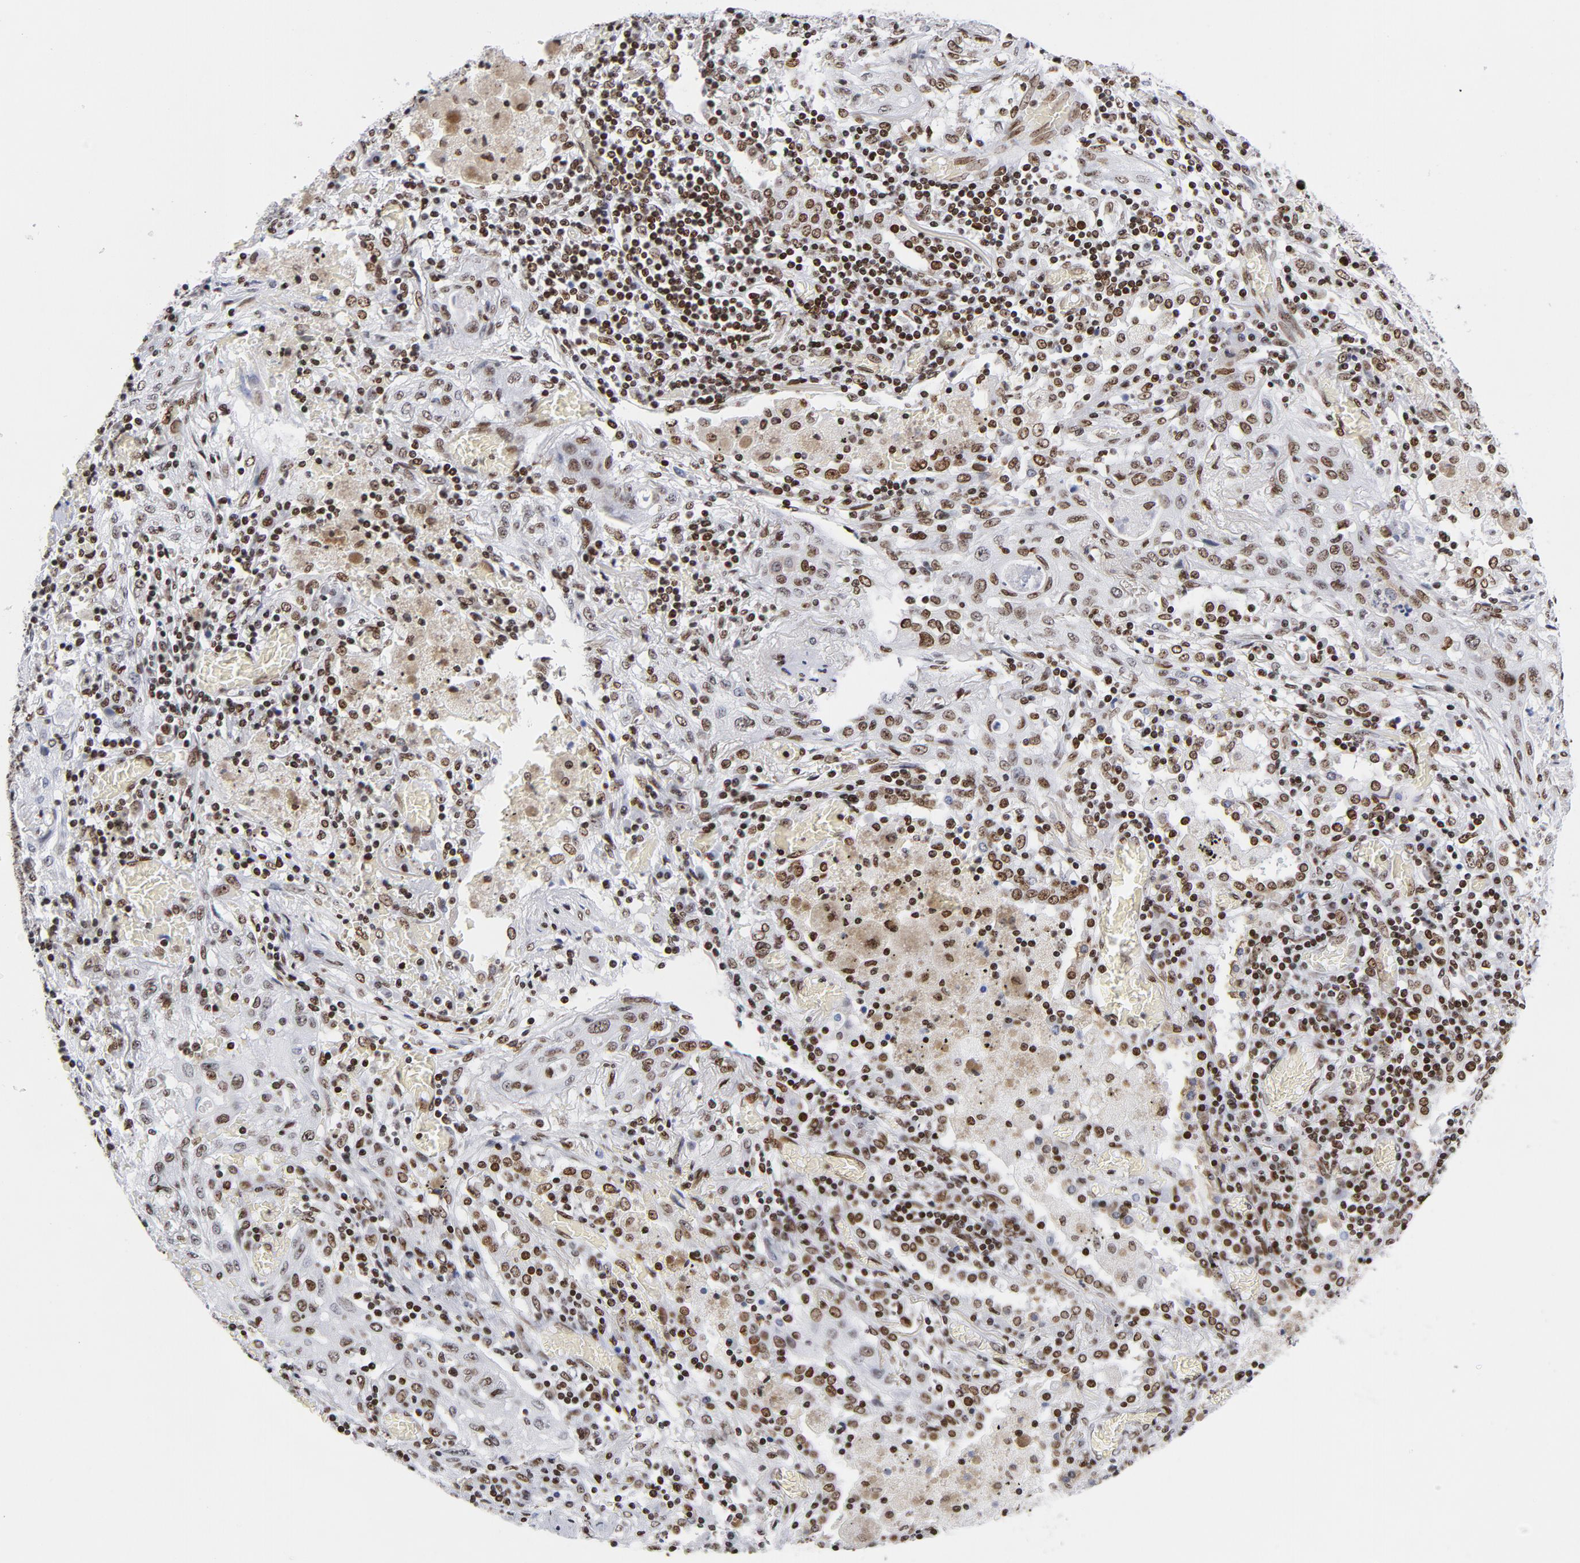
{"staining": {"intensity": "moderate", "quantity": ">75%", "location": "nuclear"}, "tissue": "lung cancer", "cell_type": "Tumor cells", "image_type": "cancer", "snomed": [{"axis": "morphology", "description": "Squamous cell carcinoma, NOS"}, {"axis": "topography", "description": "Lung"}], "caption": "Brown immunohistochemical staining in lung cancer (squamous cell carcinoma) shows moderate nuclear expression in approximately >75% of tumor cells. Ihc stains the protein of interest in brown and the nuclei are stained blue.", "gene": "TOP2B", "patient": {"sex": "female", "age": 47}}